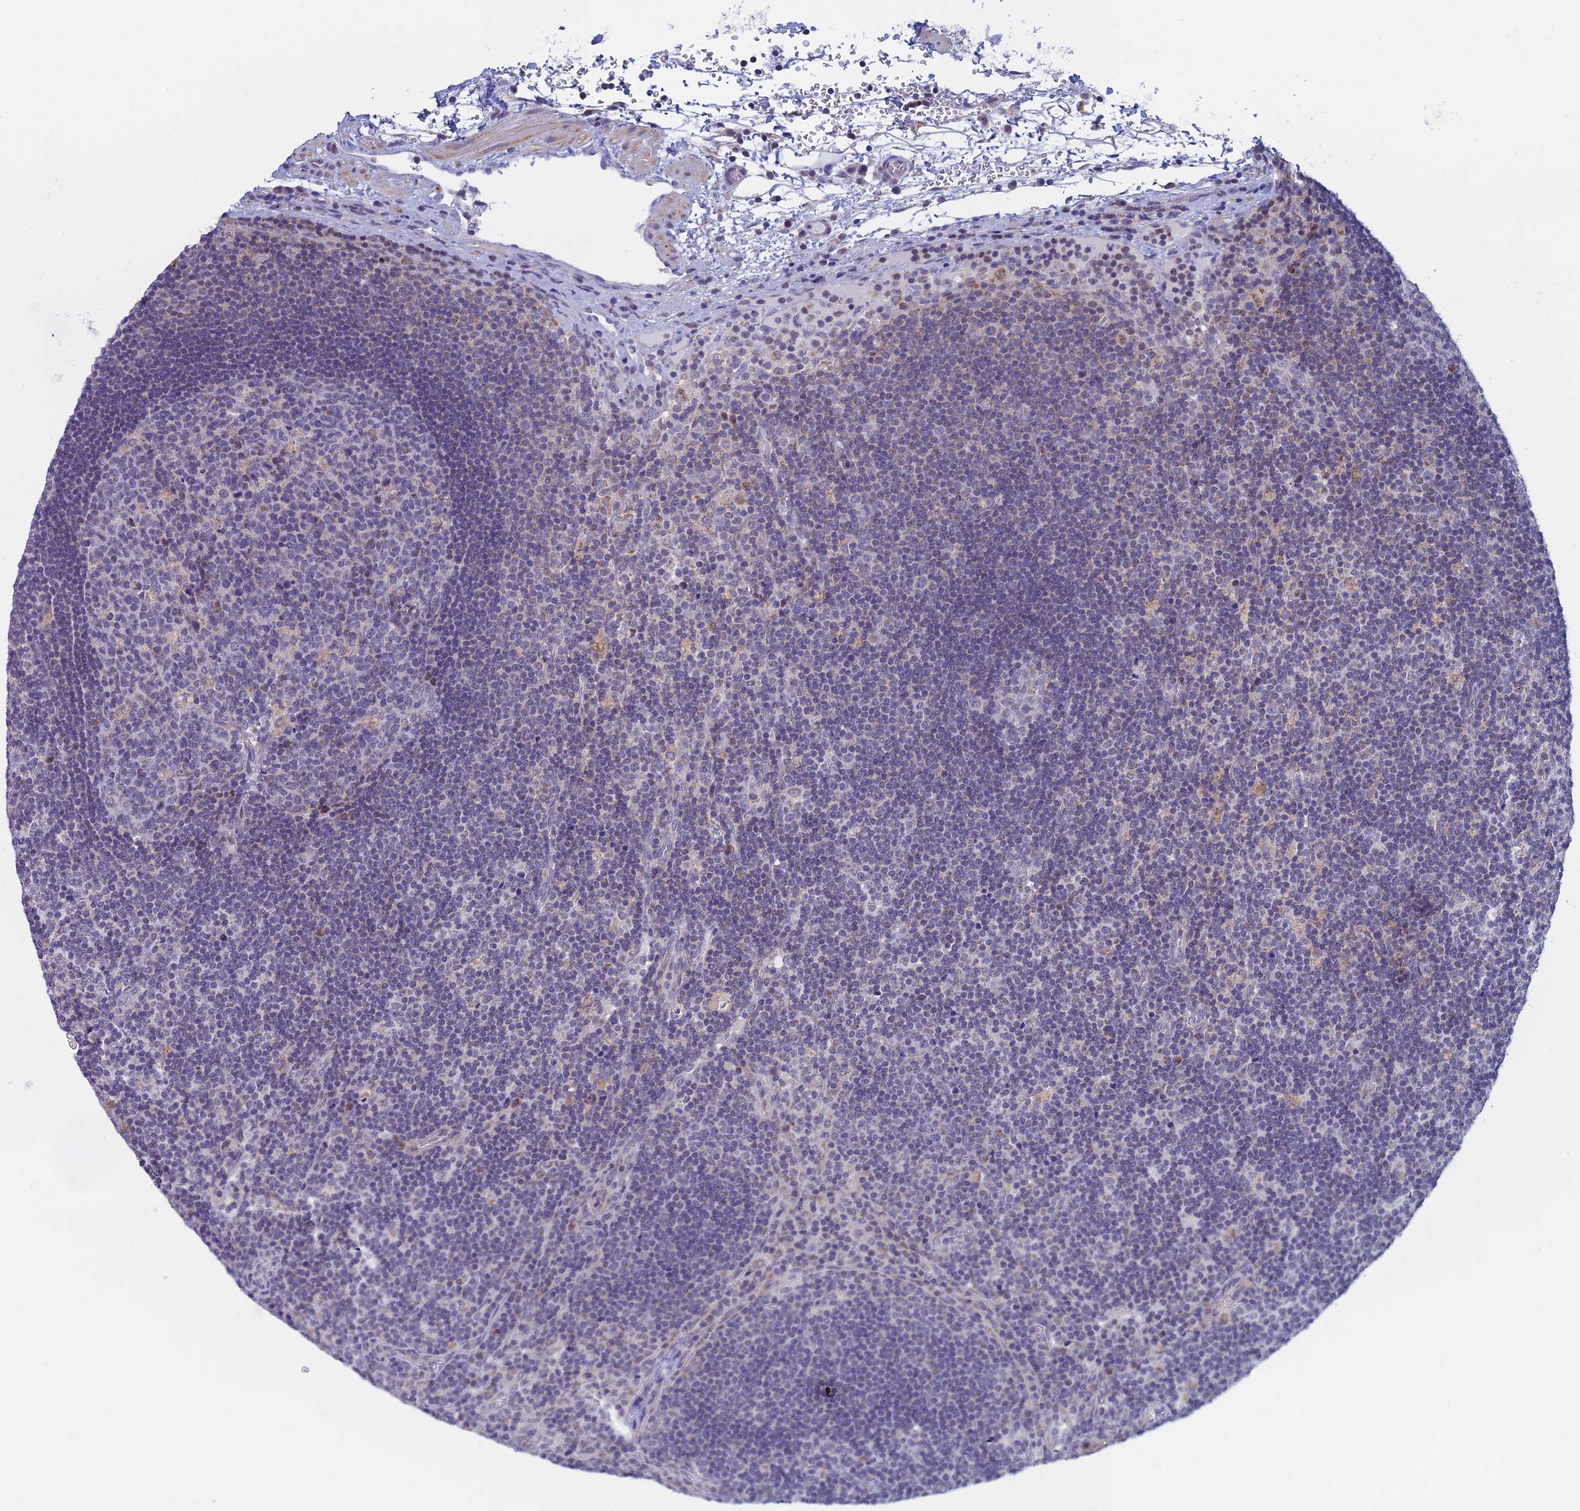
{"staining": {"intensity": "negative", "quantity": "none", "location": "none"}, "tissue": "lymph node", "cell_type": "Germinal center cells", "image_type": "normal", "snomed": [{"axis": "morphology", "description": "Normal tissue, NOS"}, {"axis": "topography", "description": "Lymph node"}], "caption": "Immunohistochemistry (IHC) image of unremarkable lymph node: human lymph node stained with DAB exhibits no significant protein staining in germinal center cells. Nuclei are stained in blue.", "gene": "REXO5", "patient": {"sex": "male", "age": 58}}